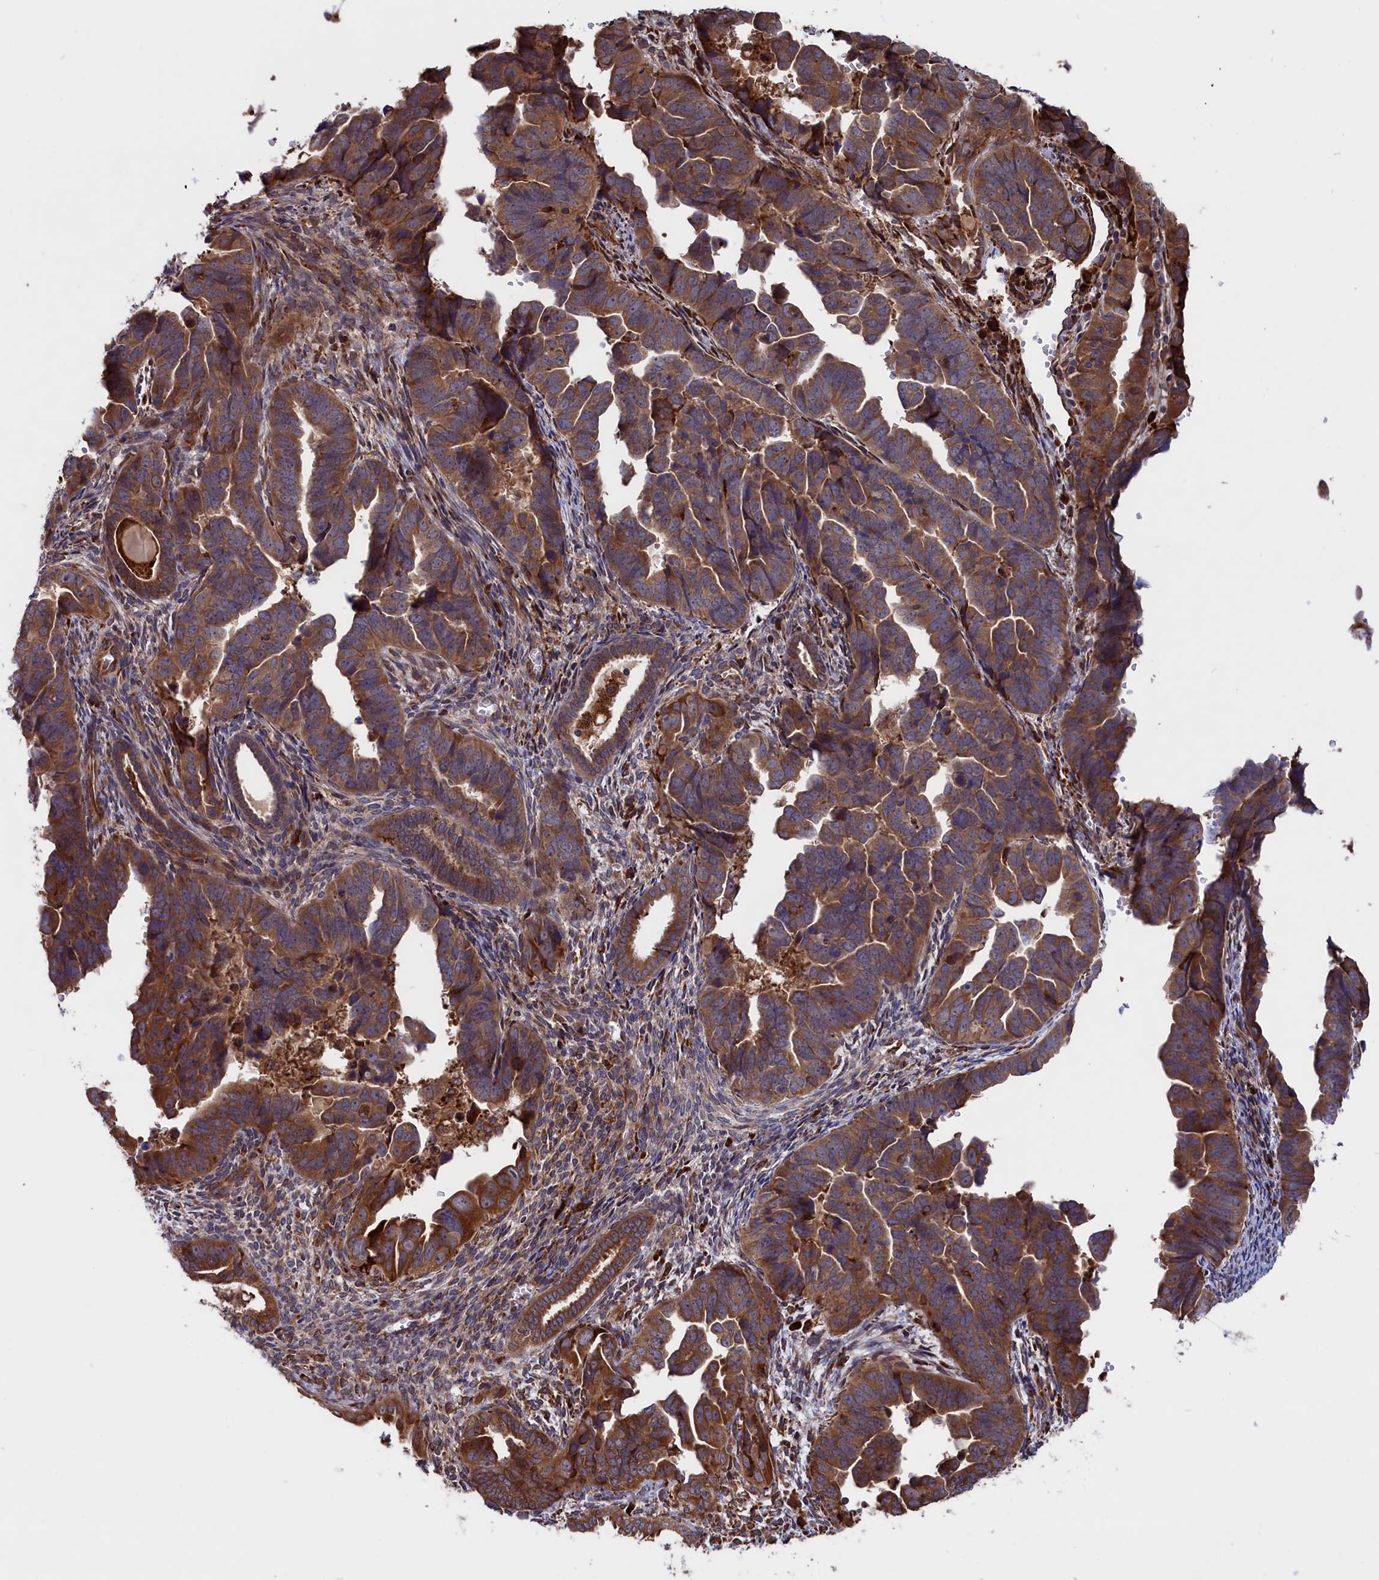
{"staining": {"intensity": "moderate", "quantity": ">75%", "location": "cytoplasmic/membranous"}, "tissue": "endometrial cancer", "cell_type": "Tumor cells", "image_type": "cancer", "snomed": [{"axis": "morphology", "description": "Adenocarcinoma, NOS"}, {"axis": "topography", "description": "Endometrium"}], "caption": "A high-resolution micrograph shows immunohistochemistry staining of endometrial cancer (adenocarcinoma), which shows moderate cytoplasmic/membranous positivity in approximately >75% of tumor cells. Using DAB (brown) and hematoxylin (blue) stains, captured at high magnification using brightfield microscopy.", "gene": "PLA2G4C", "patient": {"sex": "female", "age": 75}}